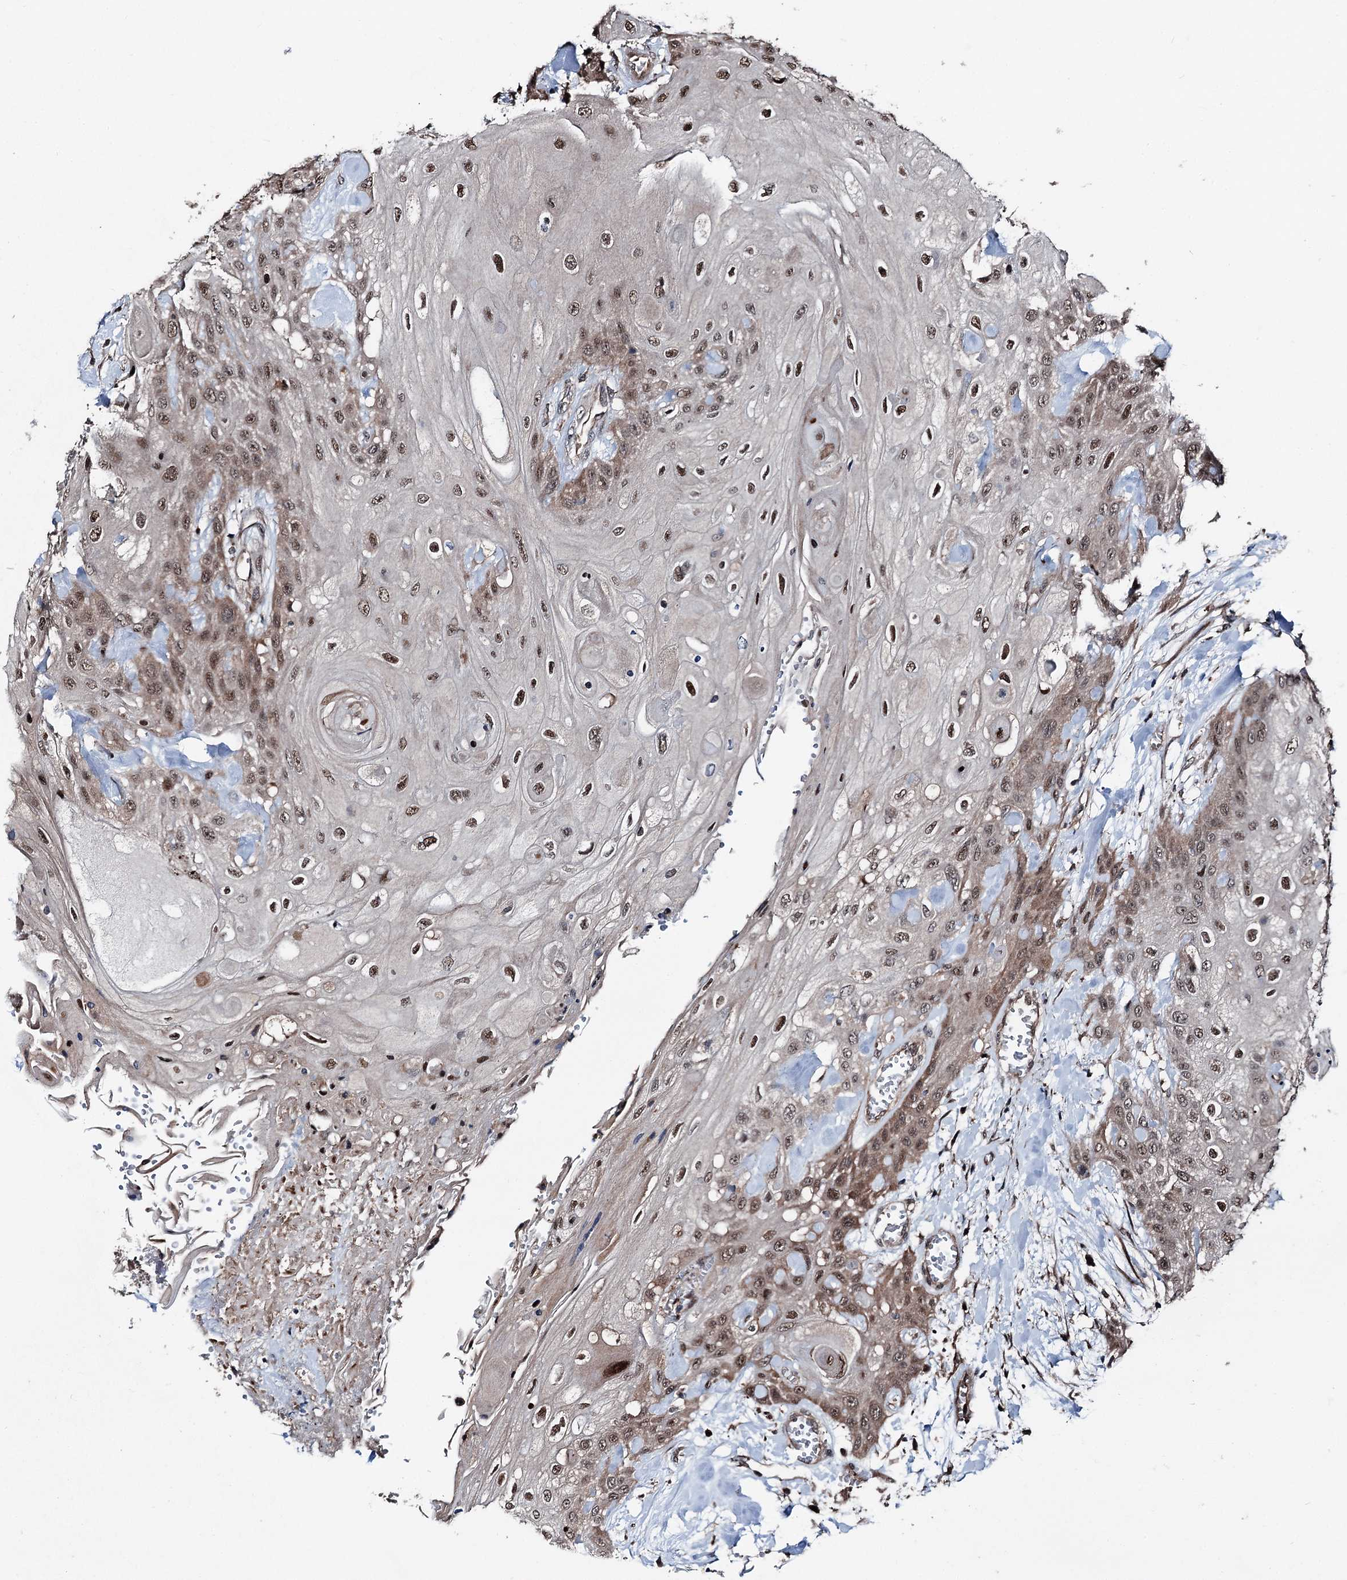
{"staining": {"intensity": "moderate", "quantity": "<25%", "location": "cytoplasmic/membranous,nuclear"}, "tissue": "head and neck cancer", "cell_type": "Tumor cells", "image_type": "cancer", "snomed": [{"axis": "morphology", "description": "Squamous cell carcinoma, NOS"}, {"axis": "topography", "description": "Head-Neck"}], "caption": "Head and neck cancer (squamous cell carcinoma) stained for a protein (brown) displays moderate cytoplasmic/membranous and nuclear positive staining in approximately <25% of tumor cells.", "gene": "PSMD13", "patient": {"sex": "female", "age": 43}}